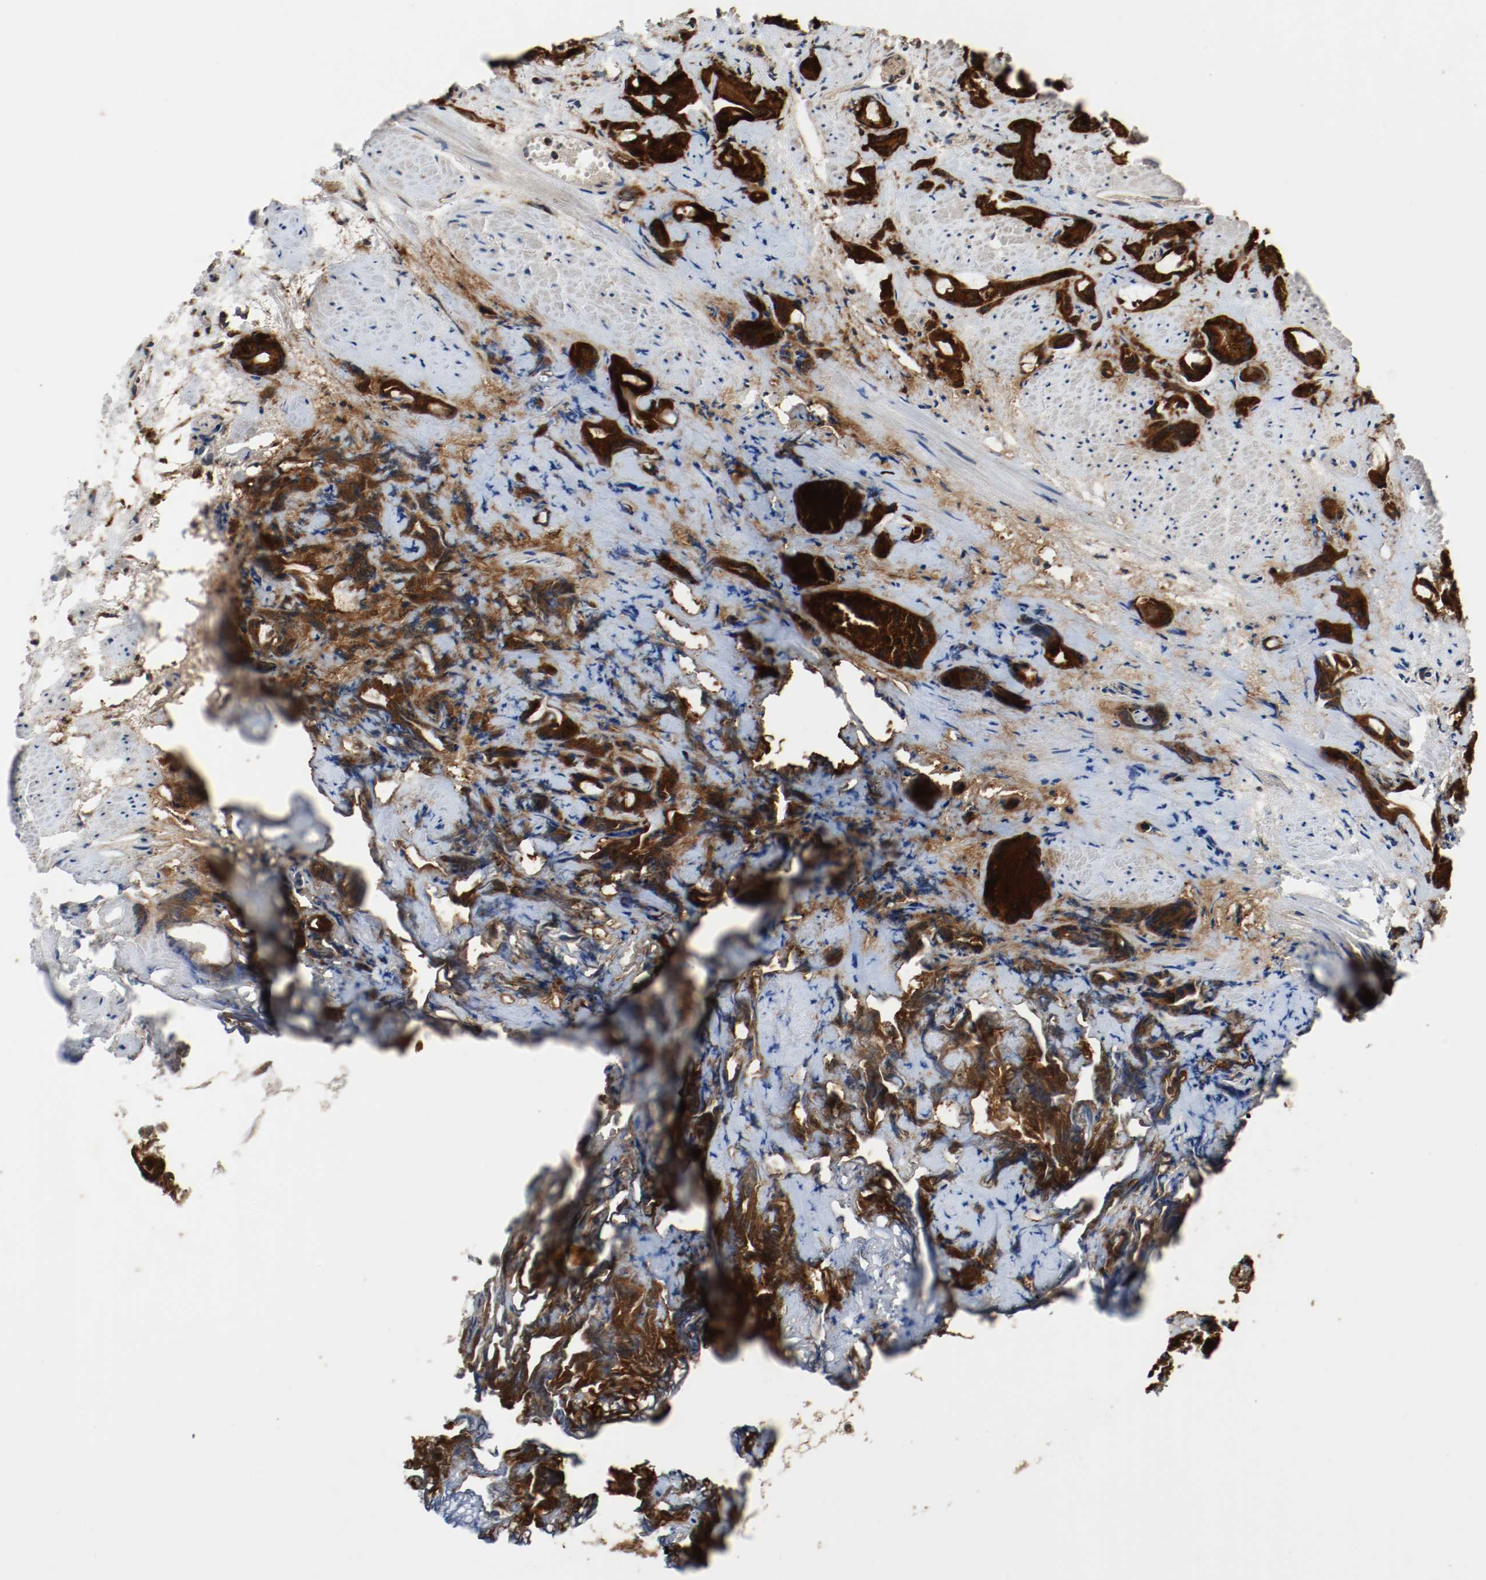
{"staining": {"intensity": "strong", "quantity": ">75%", "location": "cytoplasmic/membranous"}, "tissue": "prostate cancer", "cell_type": "Tumor cells", "image_type": "cancer", "snomed": [{"axis": "morphology", "description": "Adenocarcinoma, High grade"}, {"axis": "topography", "description": "Prostate"}], "caption": "A photomicrograph of human prostate cancer (adenocarcinoma (high-grade)) stained for a protein exhibits strong cytoplasmic/membranous brown staining in tumor cells.", "gene": "LAMP2", "patient": {"sex": "male", "age": 85}}